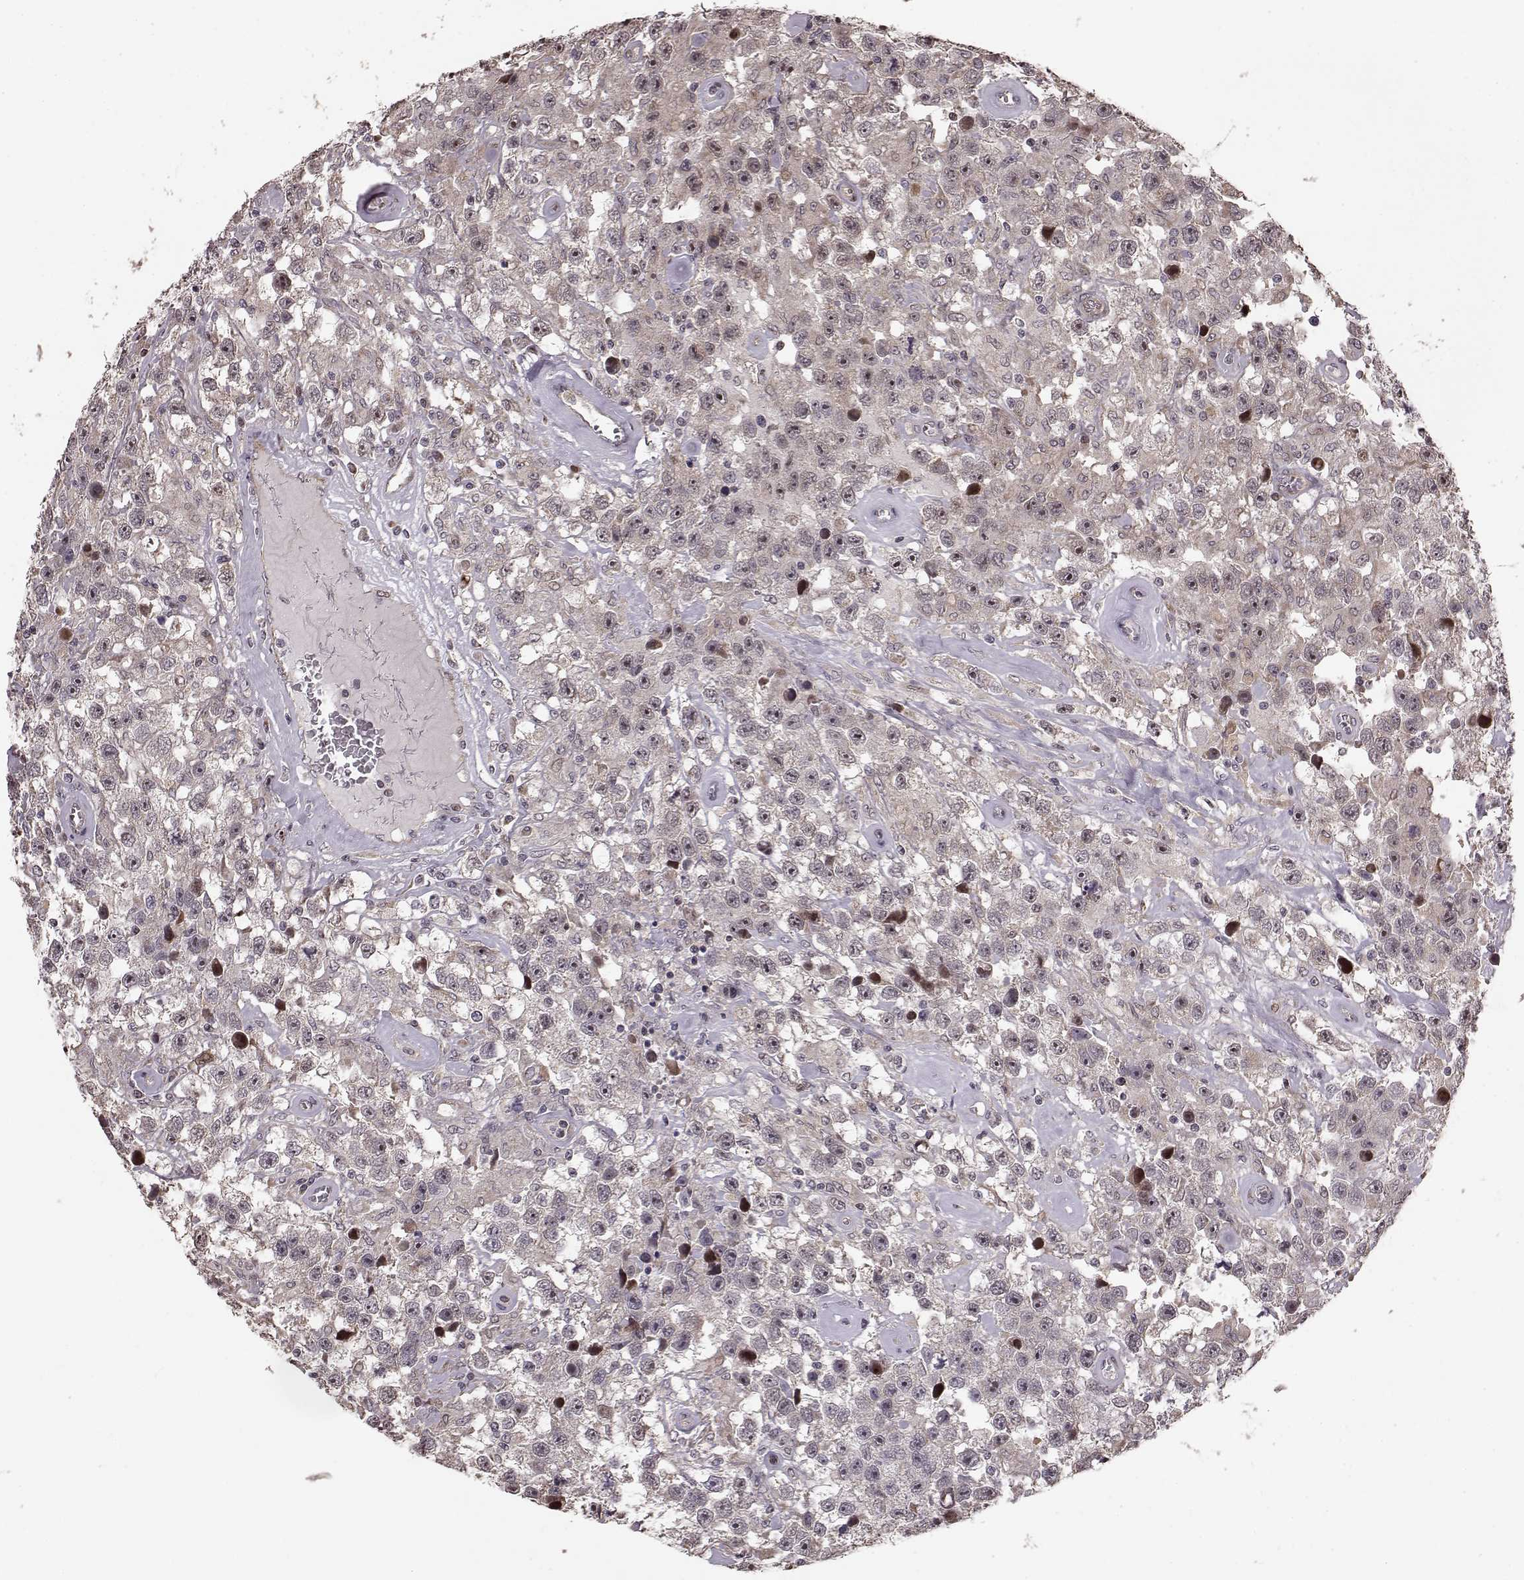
{"staining": {"intensity": "negative", "quantity": "none", "location": "none"}, "tissue": "testis cancer", "cell_type": "Tumor cells", "image_type": "cancer", "snomed": [{"axis": "morphology", "description": "Seminoma, NOS"}, {"axis": "topography", "description": "Testis"}], "caption": "Immunohistochemistry image of human testis cancer stained for a protein (brown), which reveals no expression in tumor cells.", "gene": "BACH2", "patient": {"sex": "male", "age": 43}}